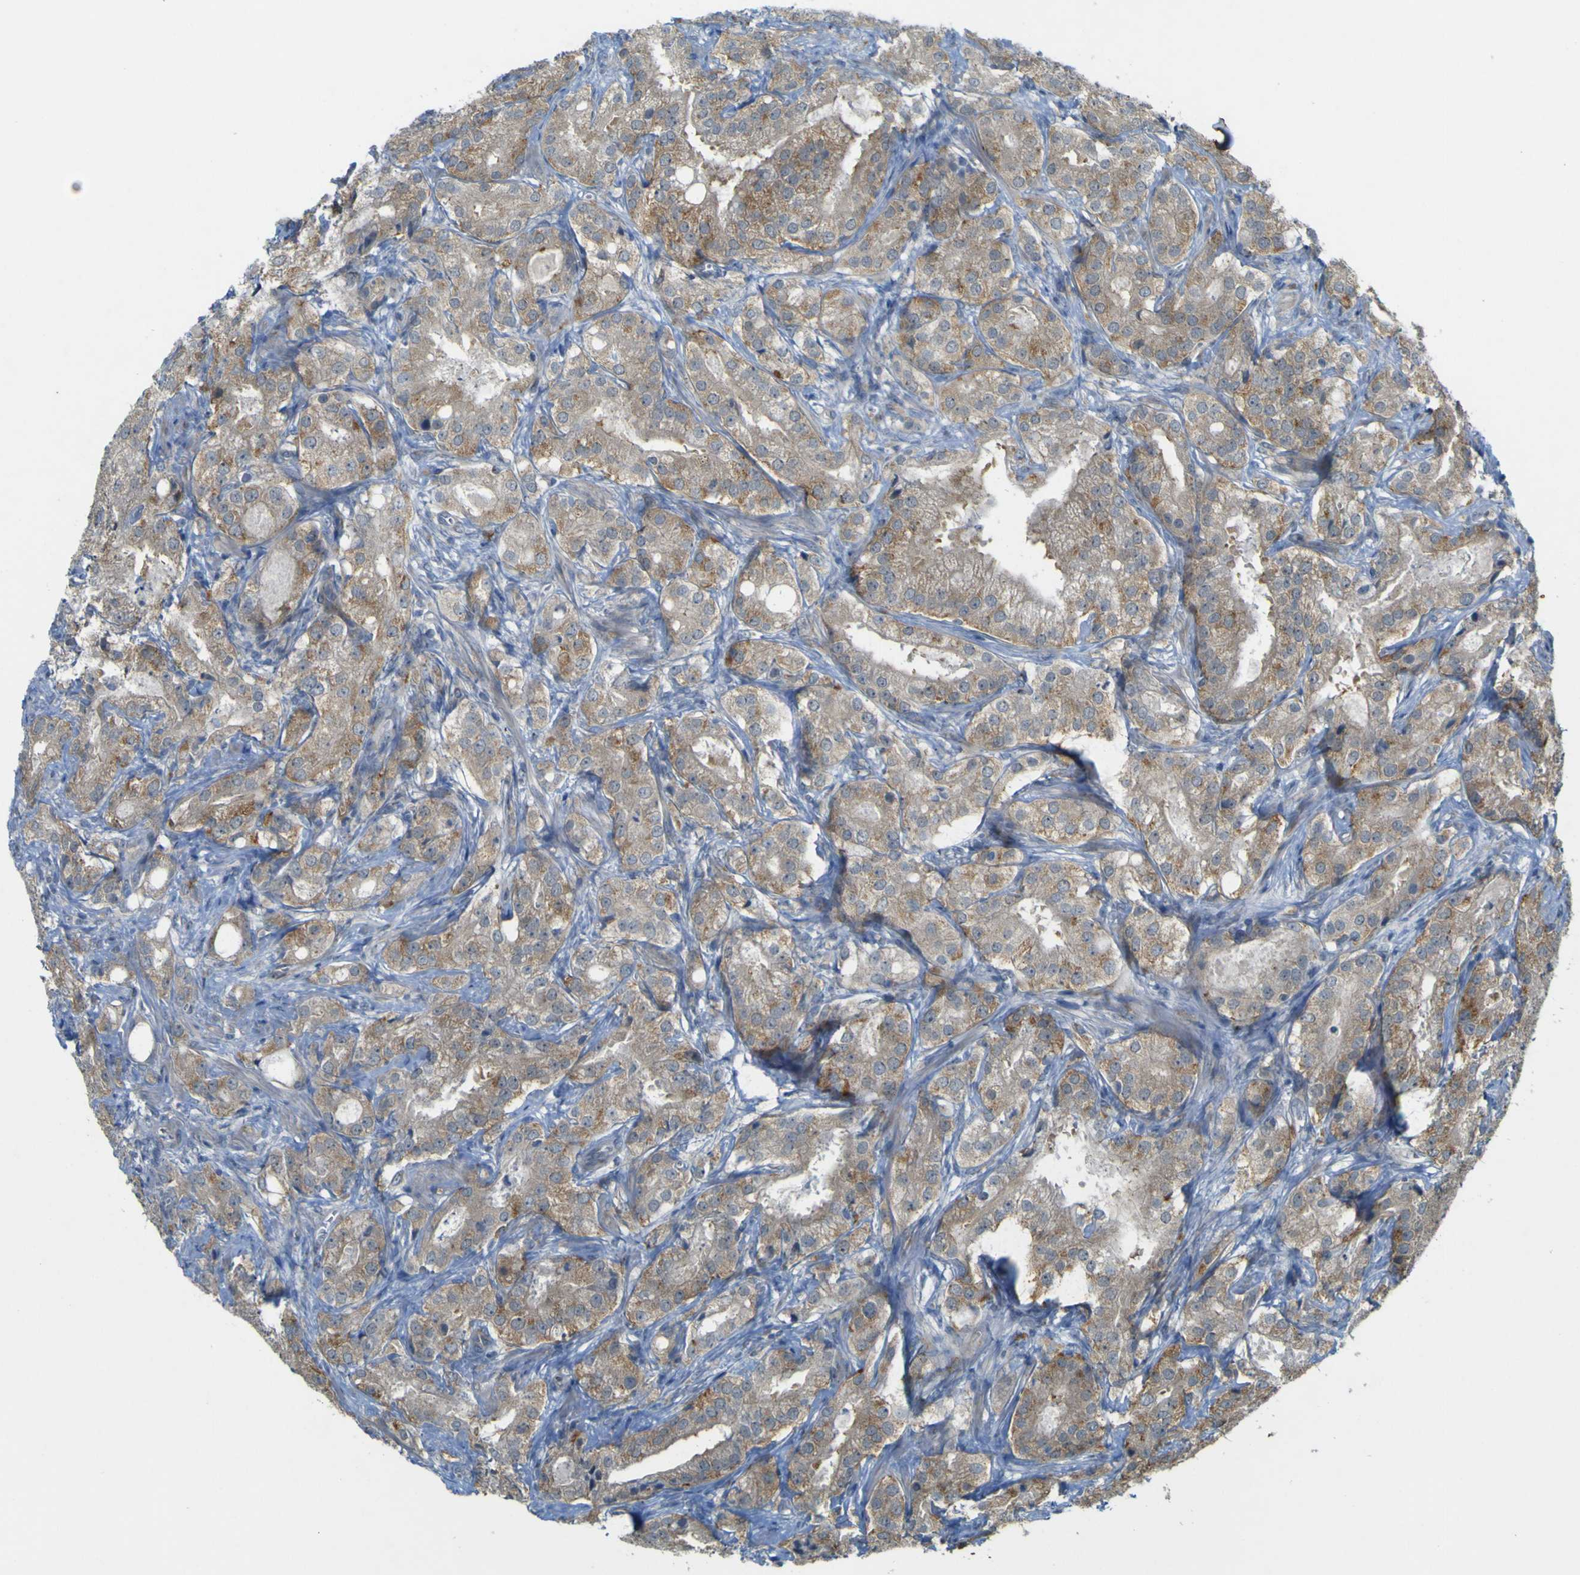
{"staining": {"intensity": "weak", "quantity": "25%-75%", "location": "cytoplasmic/membranous"}, "tissue": "prostate cancer", "cell_type": "Tumor cells", "image_type": "cancer", "snomed": [{"axis": "morphology", "description": "Adenocarcinoma, High grade"}, {"axis": "topography", "description": "Prostate"}], "caption": "IHC (DAB) staining of human prostate cancer reveals weak cytoplasmic/membranous protein positivity in approximately 25%-75% of tumor cells.", "gene": "IGF2R", "patient": {"sex": "male", "age": 64}}